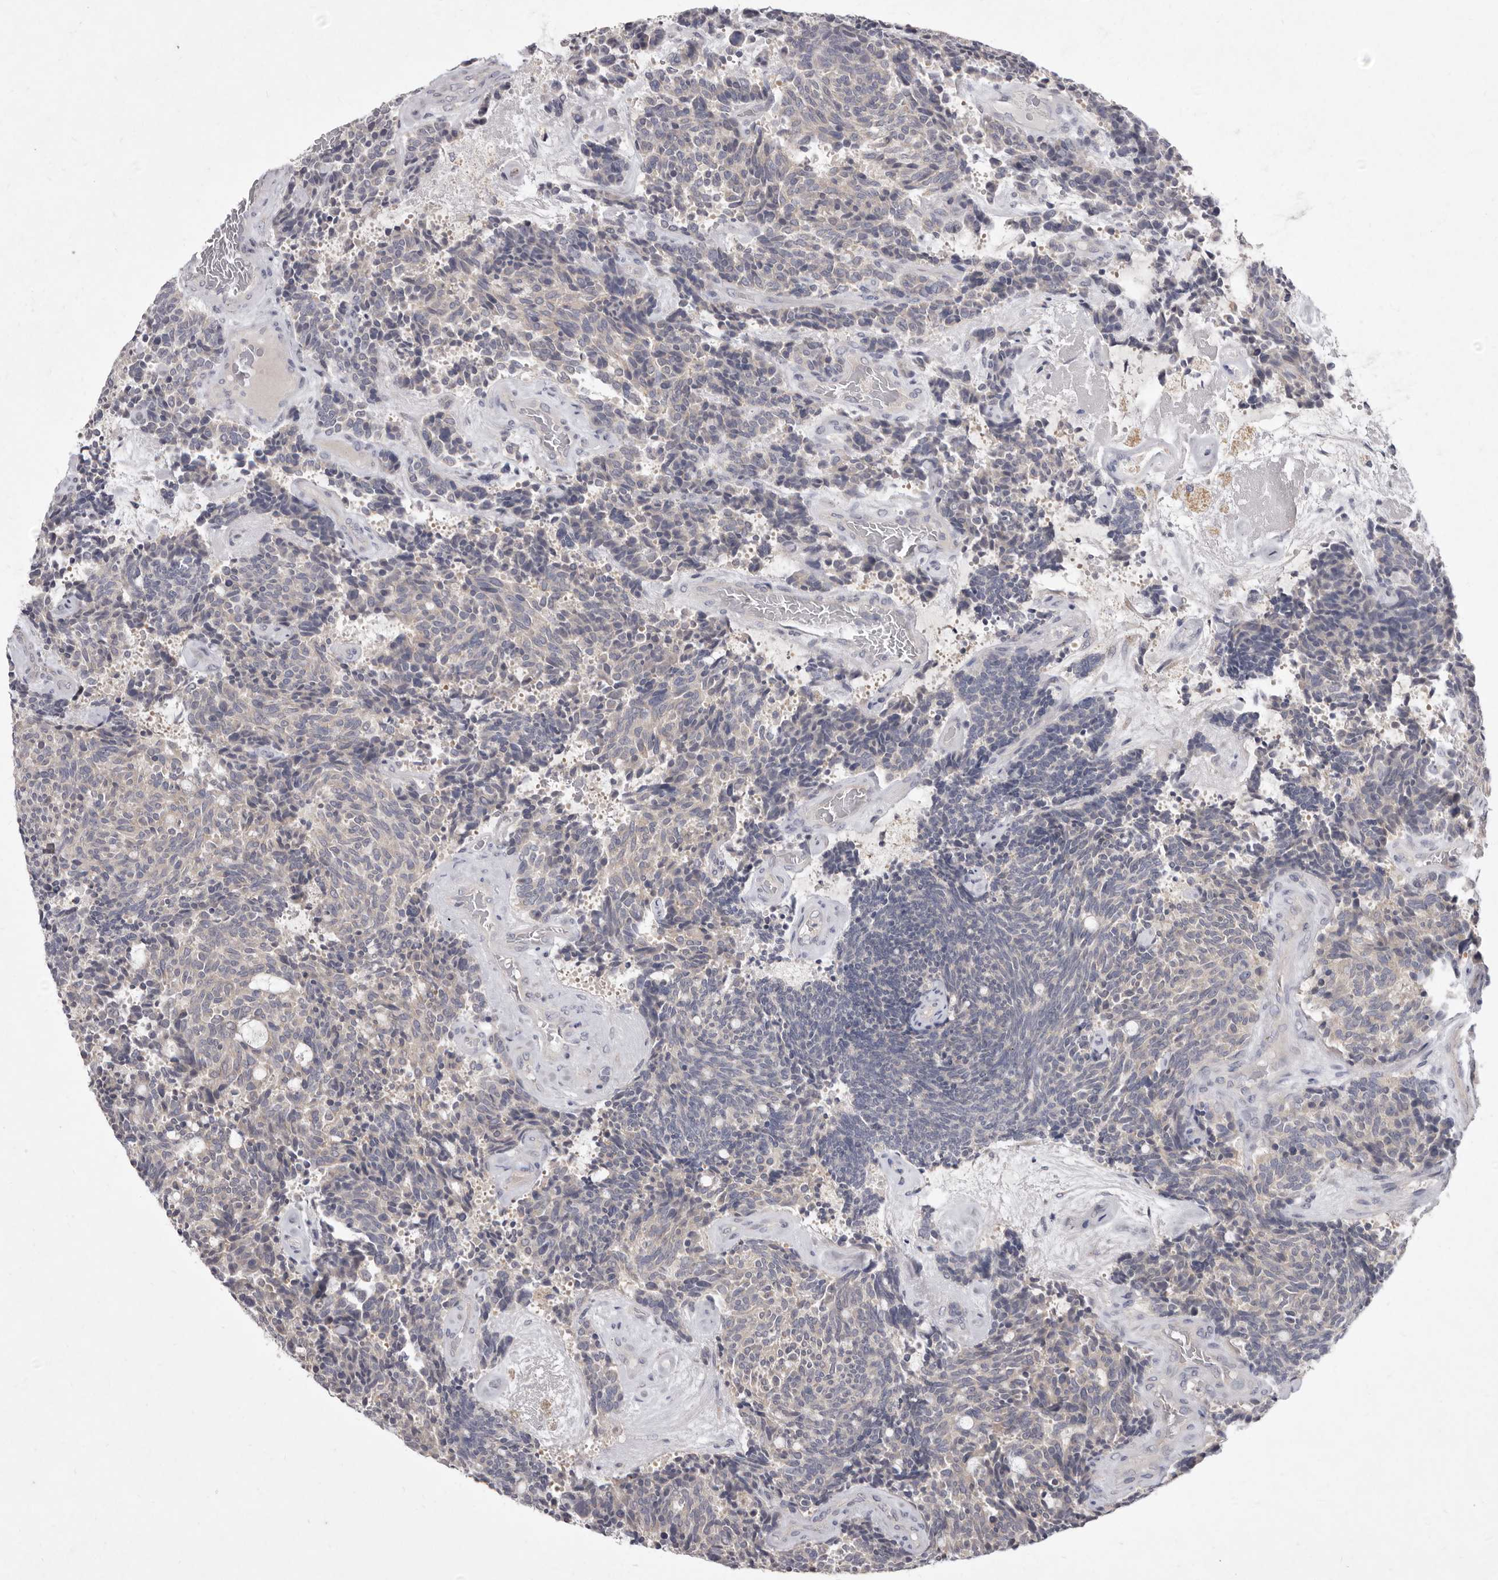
{"staining": {"intensity": "negative", "quantity": "none", "location": "none"}, "tissue": "carcinoid", "cell_type": "Tumor cells", "image_type": "cancer", "snomed": [{"axis": "morphology", "description": "Carcinoid, malignant, NOS"}, {"axis": "topography", "description": "Pancreas"}], "caption": "This histopathology image is of carcinoid (malignant) stained with IHC to label a protein in brown with the nuclei are counter-stained blue. There is no positivity in tumor cells.", "gene": "P2RX6", "patient": {"sex": "female", "age": 54}}